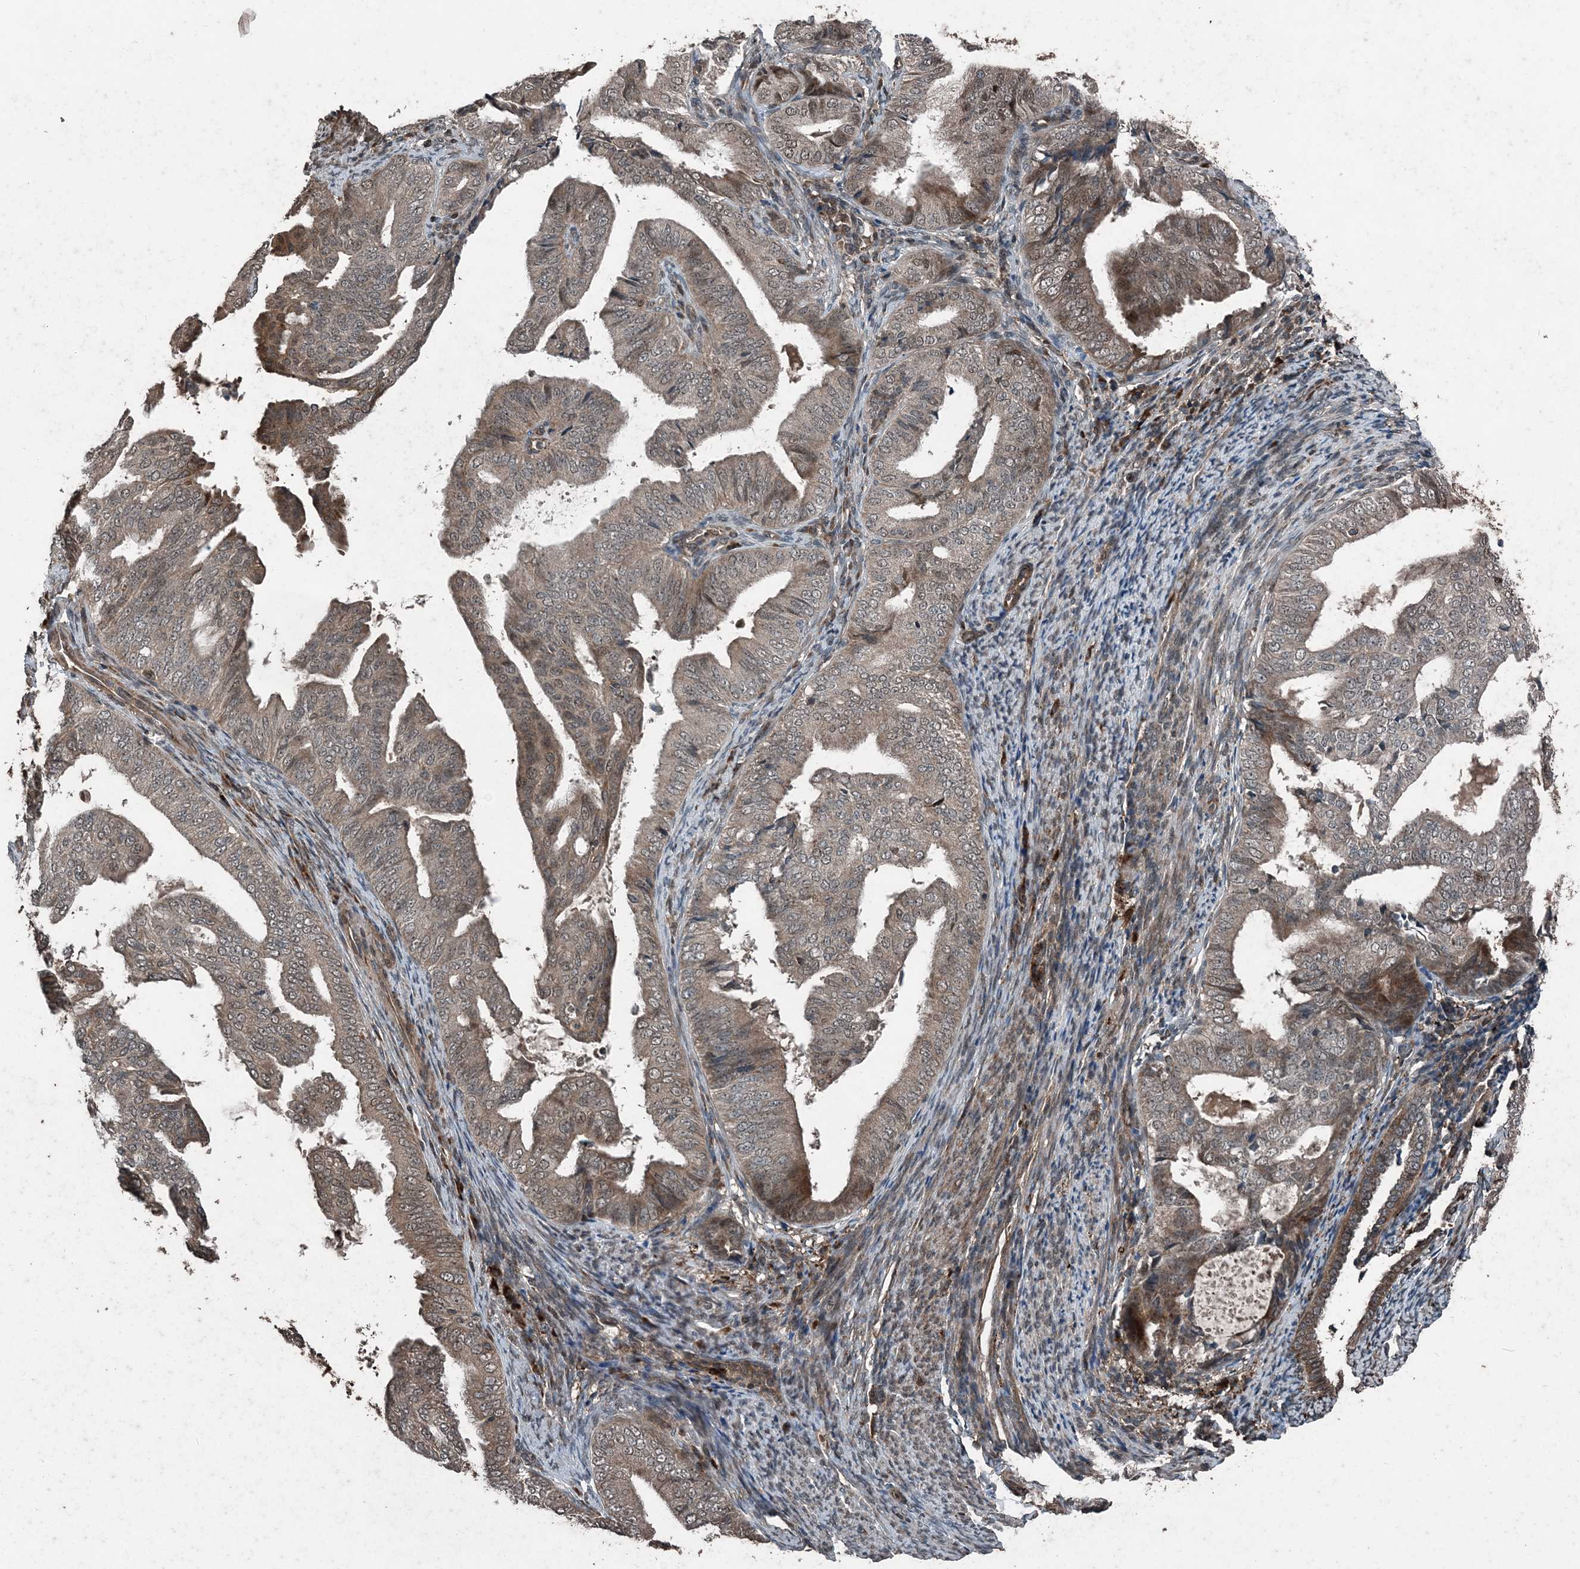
{"staining": {"intensity": "negative", "quantity": "none", "location": "none"}, "tissue": "endometrial cancer", "cell_type": "Tumor cells", "image_type": "cancer", "snomed": [{"axis": "morphology", "description": "Adenocarcinoma, NOS"}, {"axis": "topography", "description": "Endometrium"}], "caption": "The micrograph demonstrates no staining of tumor cells in adenocarcinoma (endometrial).", "gene": "CFL1", "patient": {"sex": "female", "age": 58}}